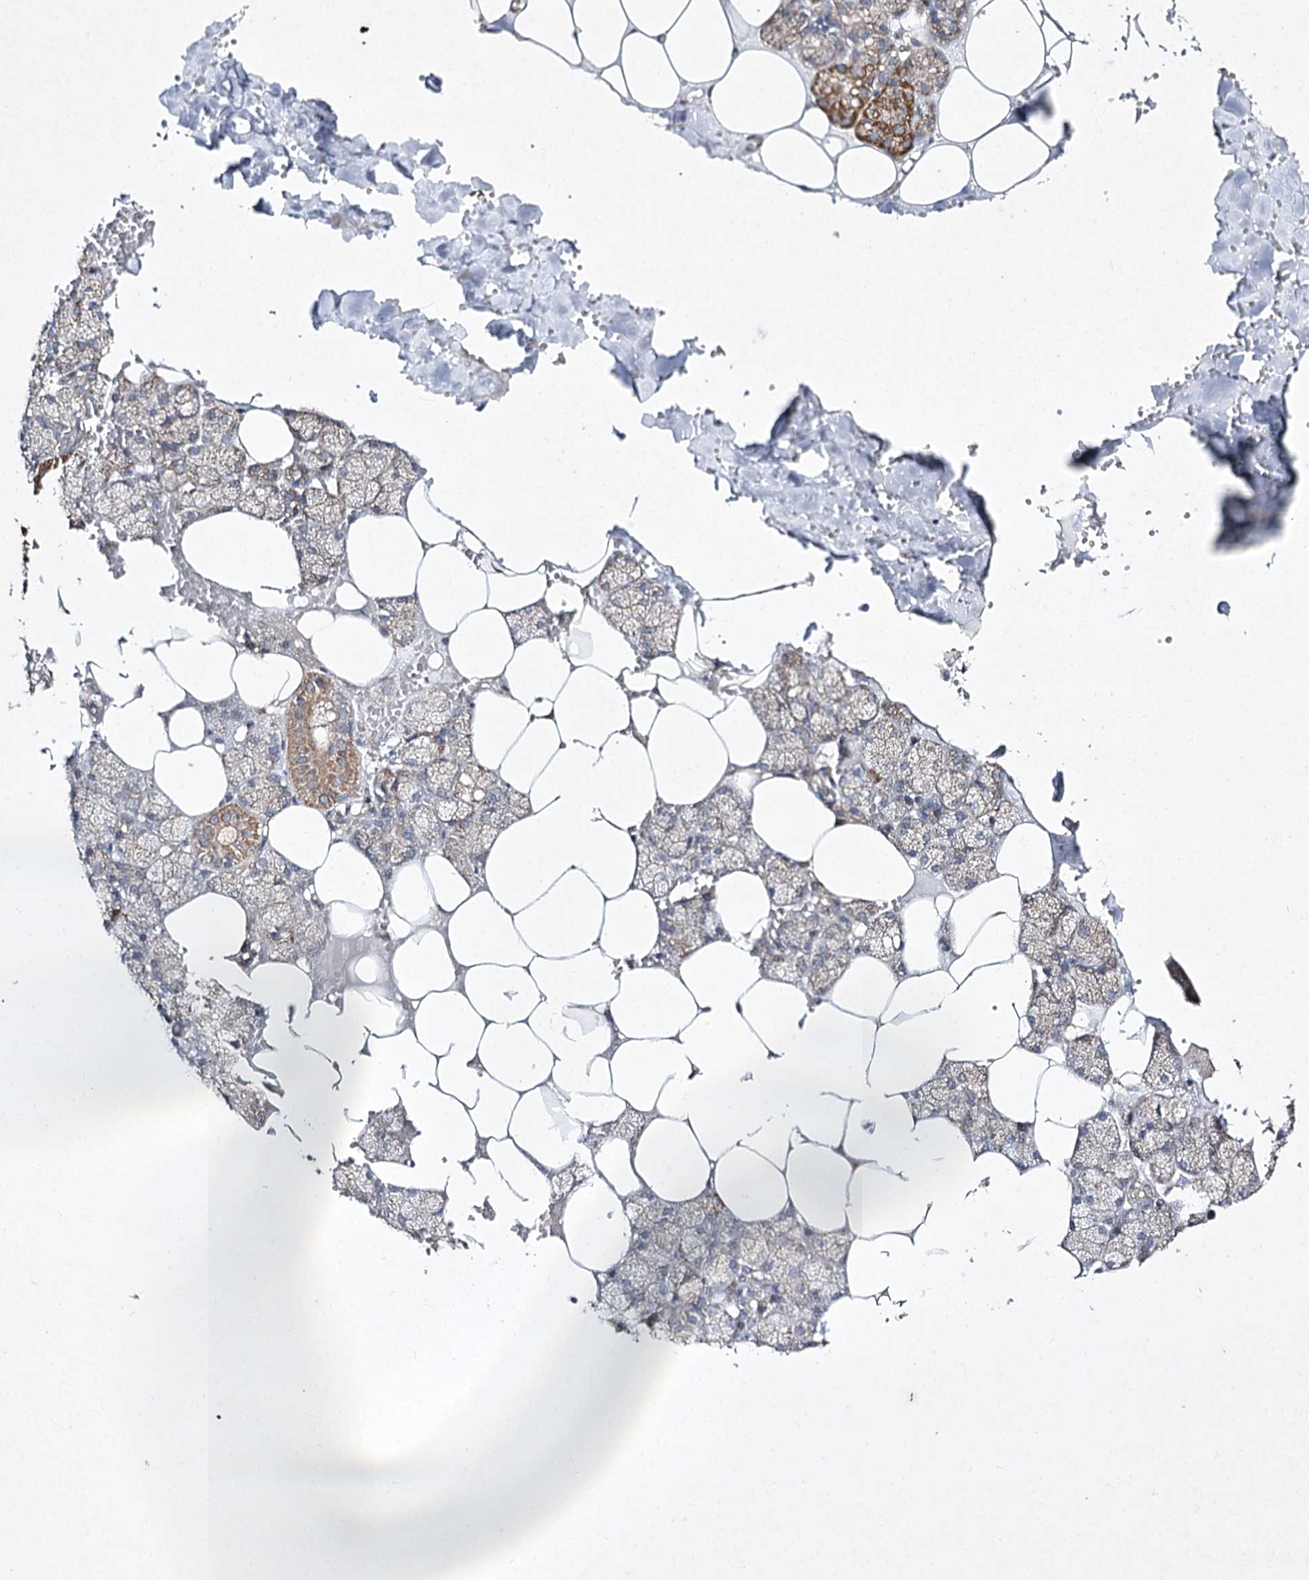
{"staining": {"intensity": "moderate", "quantity": "<25%", "location": "cytoplasmic/membranous"}, "tissue": "salivary gland", "cell_type": "Glandular cells", "image_type": "normal", "snomed": [{"axis": "morphology", "description": "Normal tissue, NOS"}, {"axis": "topography", "description": "Salivary gland"}], "caption": "This is an image of immunohistochemistry (IHC) staining of benign salivary gland, which shows moderate expression in the cytoplasmic/membranous of glandular cells.", "gene": "FANCL", "patient": {"sex": "male", "age": 62}}